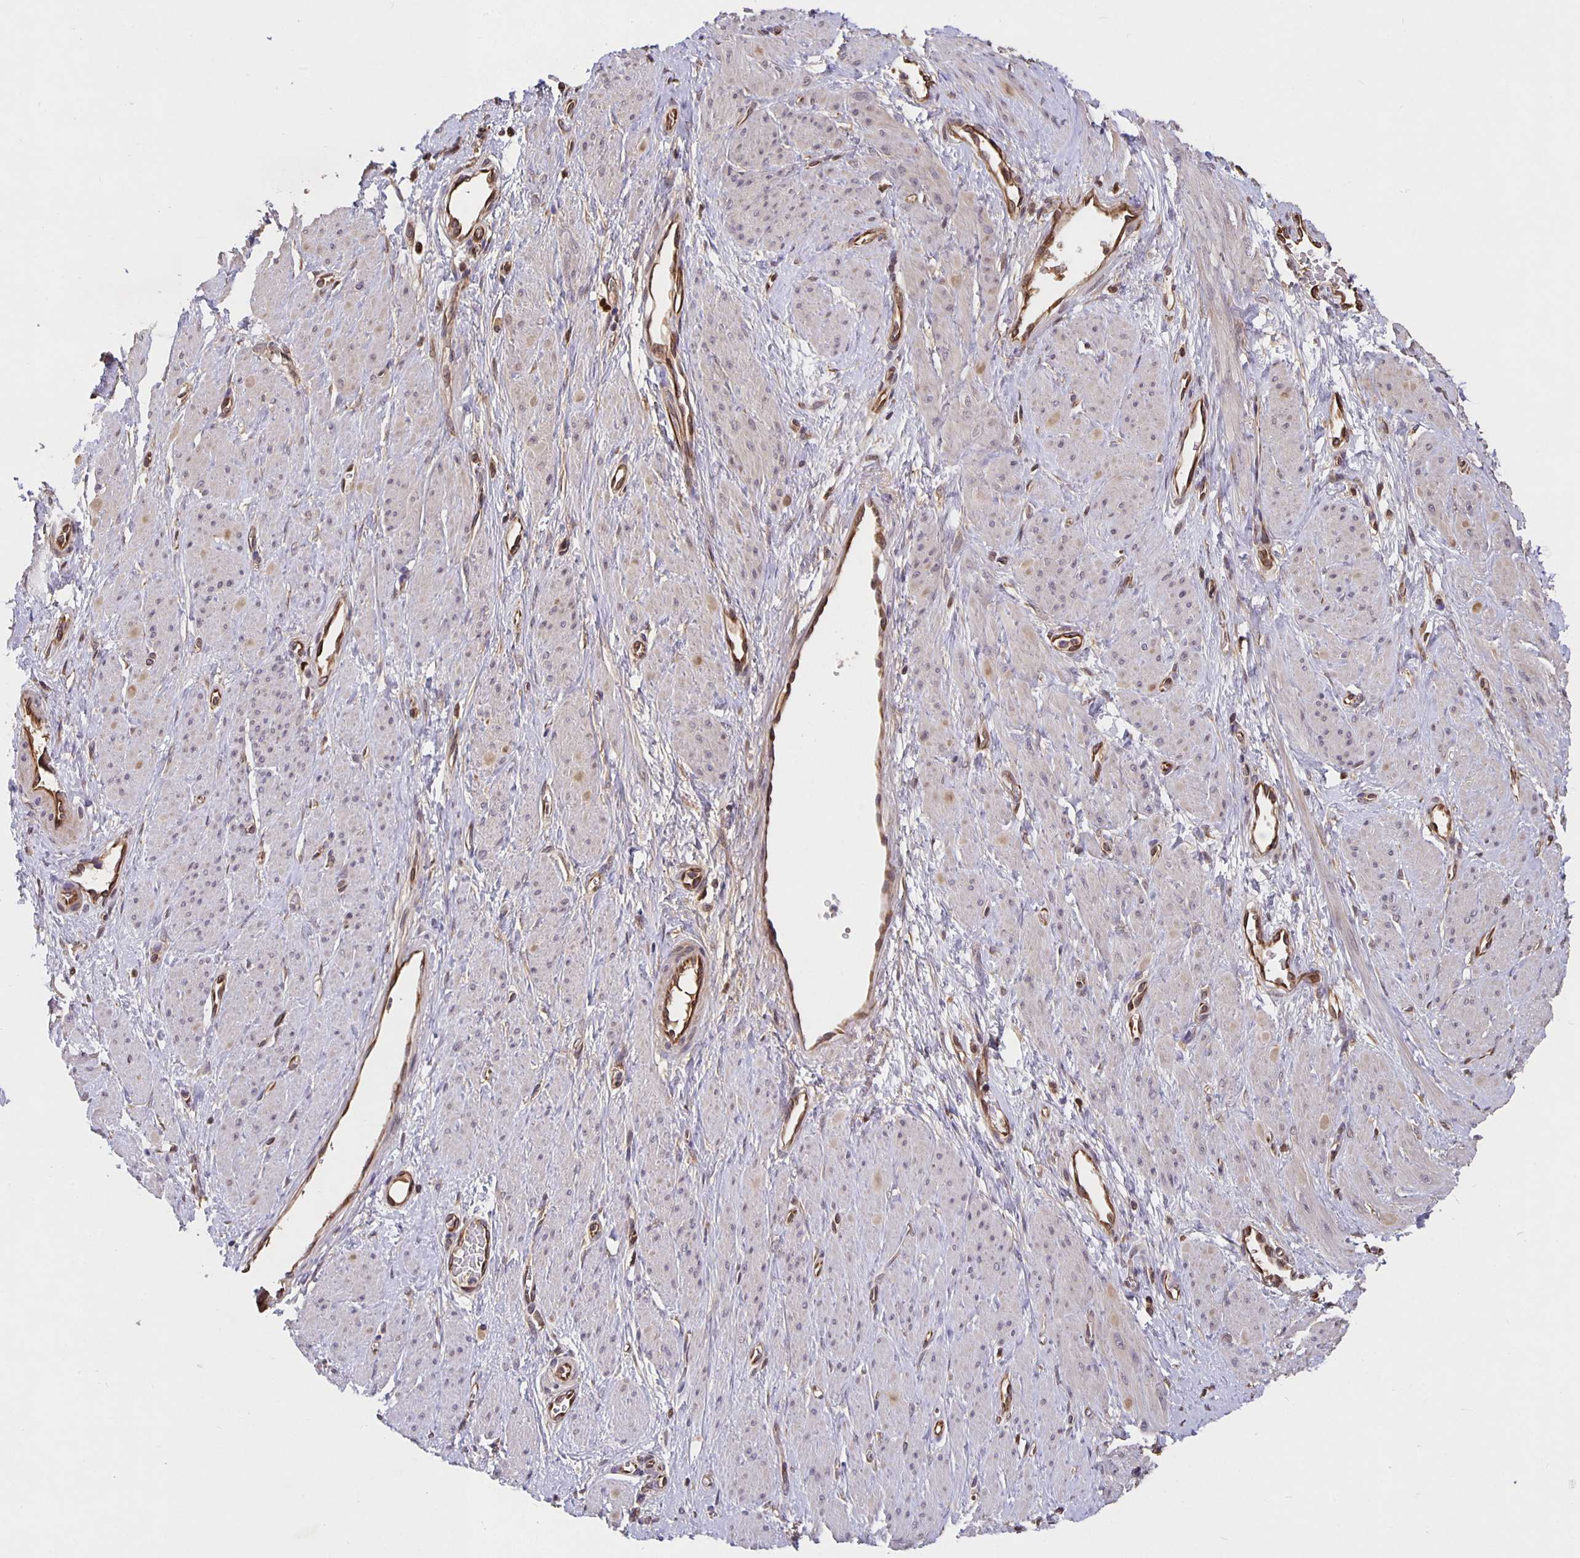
{"staining": {"intensity": "negative", "quantity": "none", "location": "none"}, "tissue": "smooth muscle", "cell_type": "Smooth muscle cells", "image_type": "normal", "snomed": [{"axis": "morphology", "description": "Normal tissue, NOS"}, {"axis": "topography", "description": "Smooth muscle"}, {"axis": "topography", "description": "Uterus"}], "caption": "Immunohistochemical staining of normal human smooth muscle demonstrates no significant staining in smooth muscle cells.", "gene": "NOG", "patient": {"sex": "female", "age": 39}}